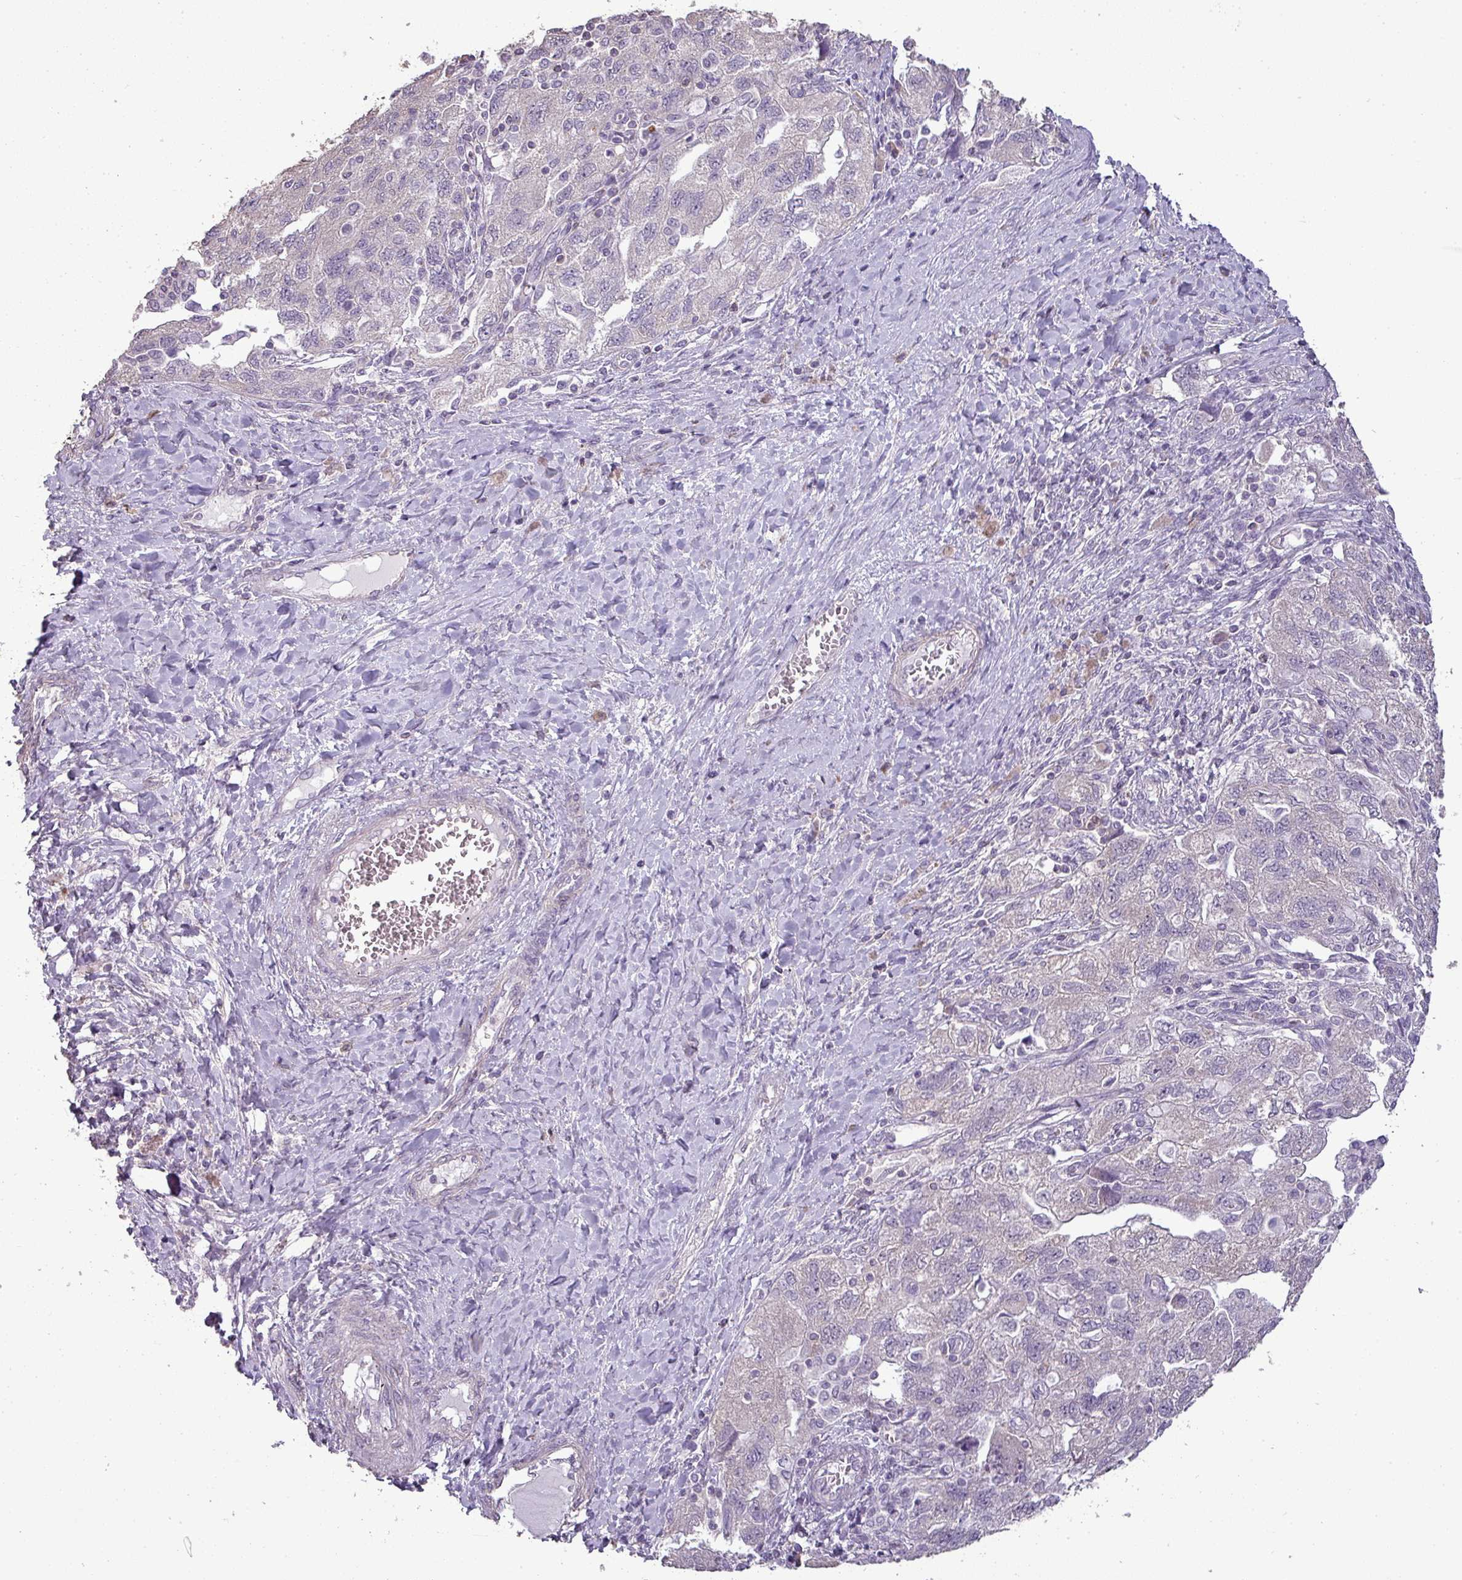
{"staining": {"intensity": "negative", "quantity": "none", "location": "none"}, "tissue": "ovarian cancer", "cell_type": "Tumor cells", "image_type": "cancer", "snomed": [{"axis": "morphology", "description": "Carcinoma, NOS"}, {"axis": "morphology", "description": "Cystadenocarcinoma, serous, NOS"}, {"axis": "topography", "description": "Ovary"}], "caption": "Human ovarian cancer (carcinoma) stained for a protein using immunohistochemistry displays no staining in tumor cells.", "gene": "LY9", "patient": {"sex": "female", "age": 69}}